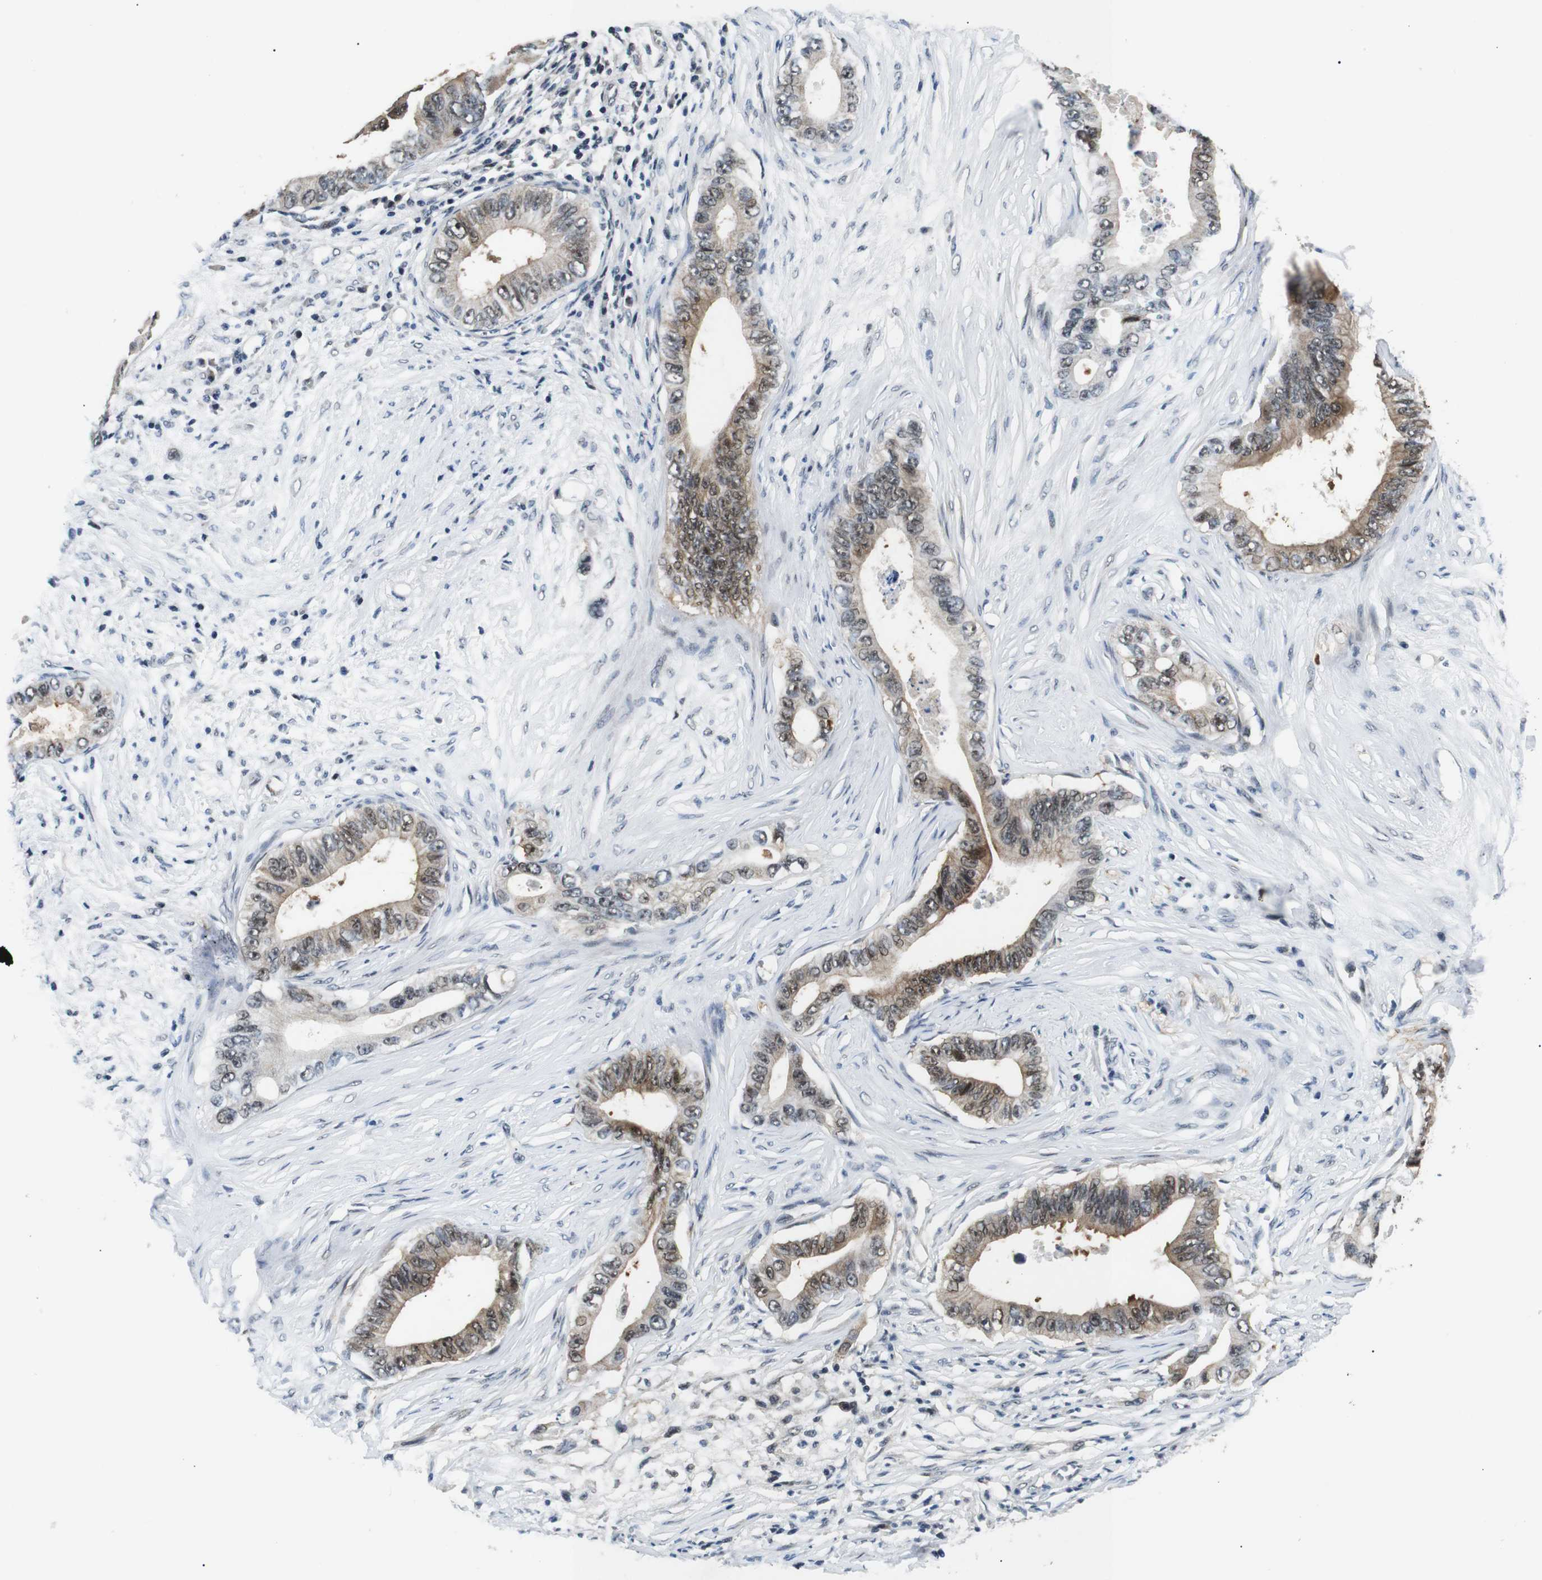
{"staining": {"intensity": "moderate", "quantity": "25%-75%", "location": "cytoplasmic/membranous,nuclear"}, "tissue": "pancreatic cancer", "cell_type": "Tumor cells", "image_type": "cancer", "snomed": [{"axis": "morphology", "description": "Adenocarcinoma, NOS"}, {"axis": "topography", "description": "Pancreas"}], "caption": "The histopathology image shows a brown stain indicating the presence of a protein in the cytoplasmic/membranous and nuclear of tumor cells in pancreatic adenocarcinoma.", "gene": "SKP1", "patient": {"sex": "male", "age": 77}}